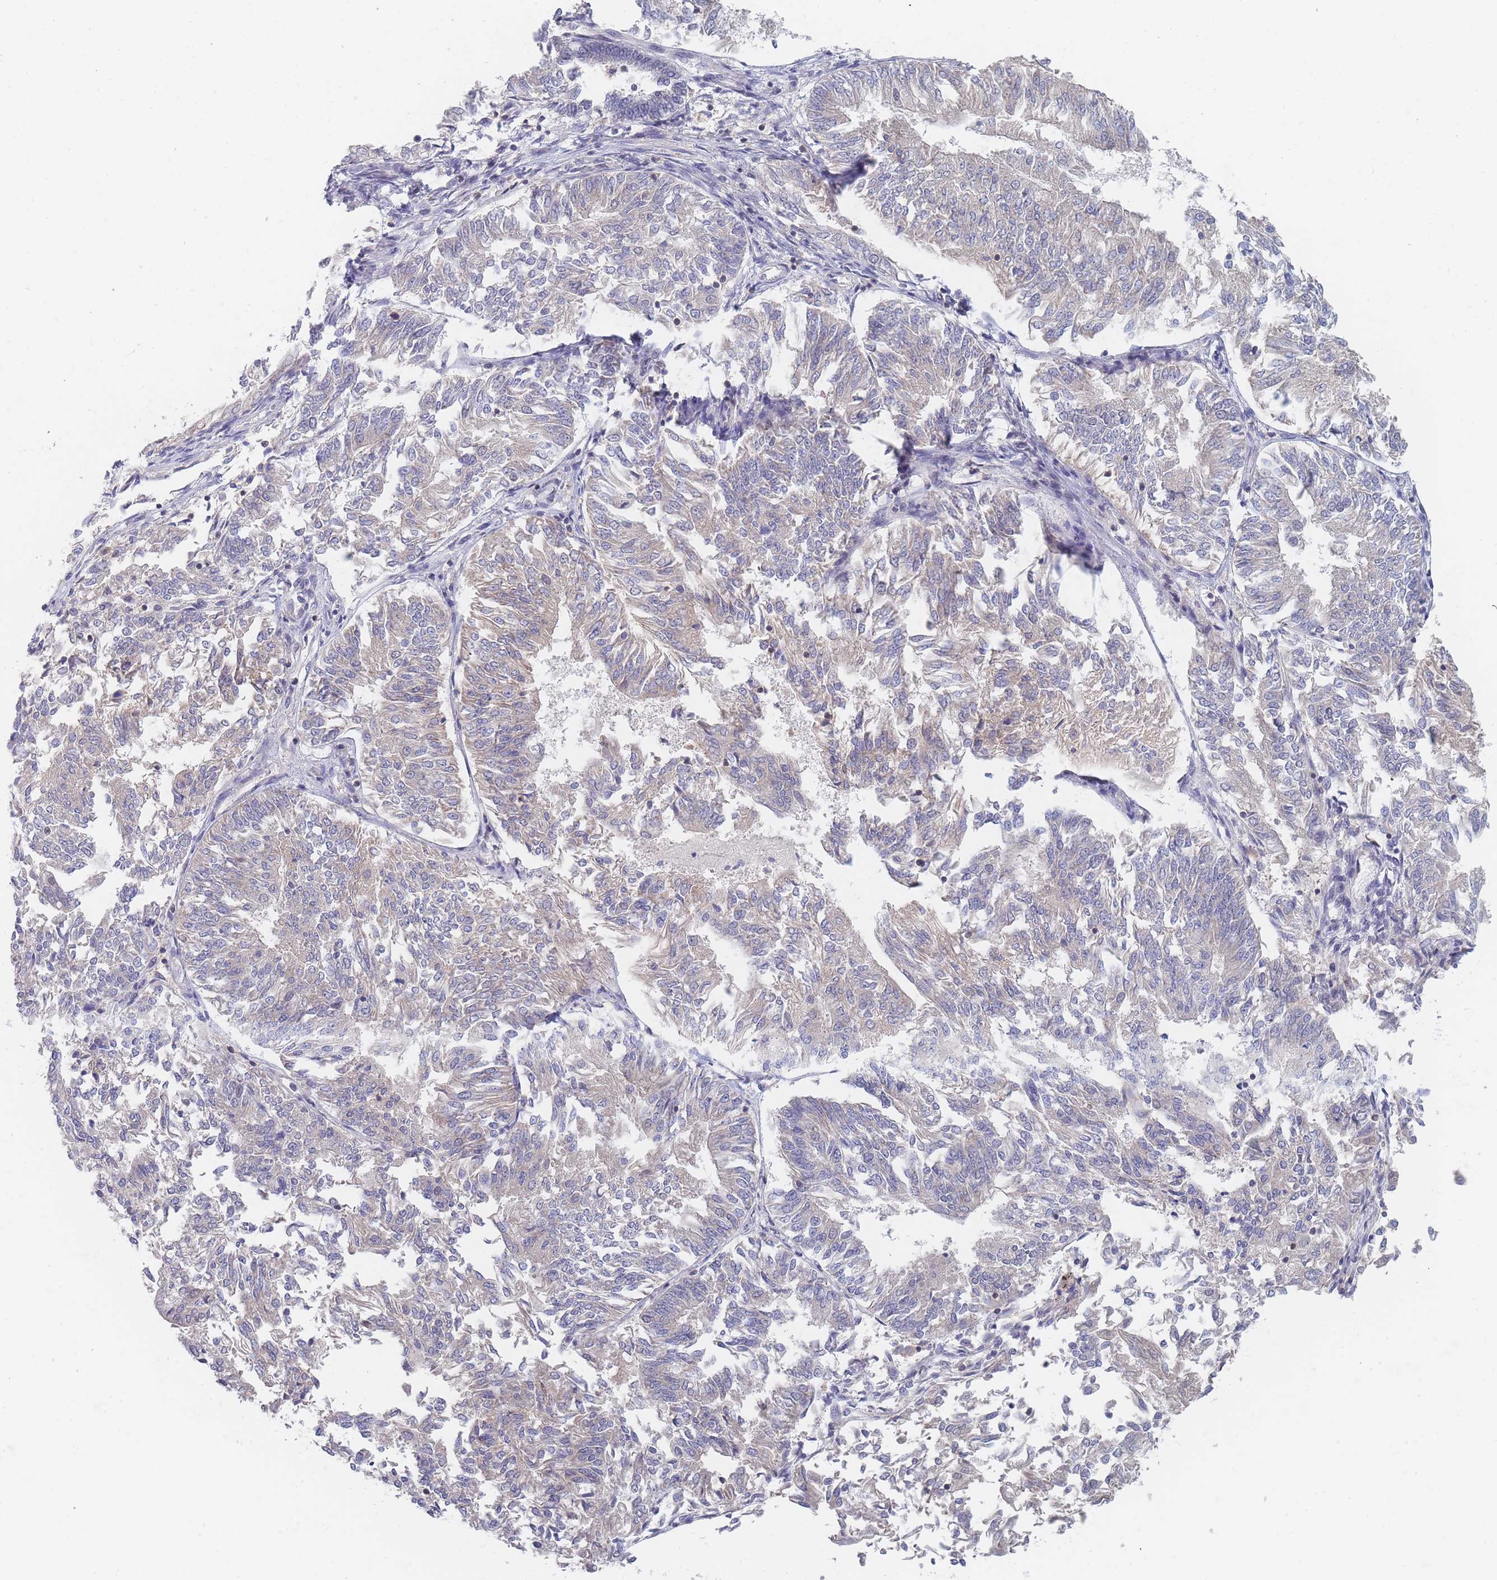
{"staining": {"intensity": "weak", "quantity": "<25%", "location": "cytoplasmic/membranous"}, "tissue": "endometrial cancer", "cell_type": "Tumor cells", "image_type": "cancer", "snomed": [{"axis": "morphology", "description": "Adenocarcinoma, NOS"}, {"axis": "topography", "description": "Endometrium"}], "caption": "IHC micrograph of neoplastic tissue: endometrial cancer (adenocarcinoma) stained with DAB exhibits no significant protein positivity in tumor cells. (DAB immunohistochemistry visualized using brightfield microscopy, high magnification).", "gene": "PPP6C", "patient": {"sex": "female", "age": 58}}